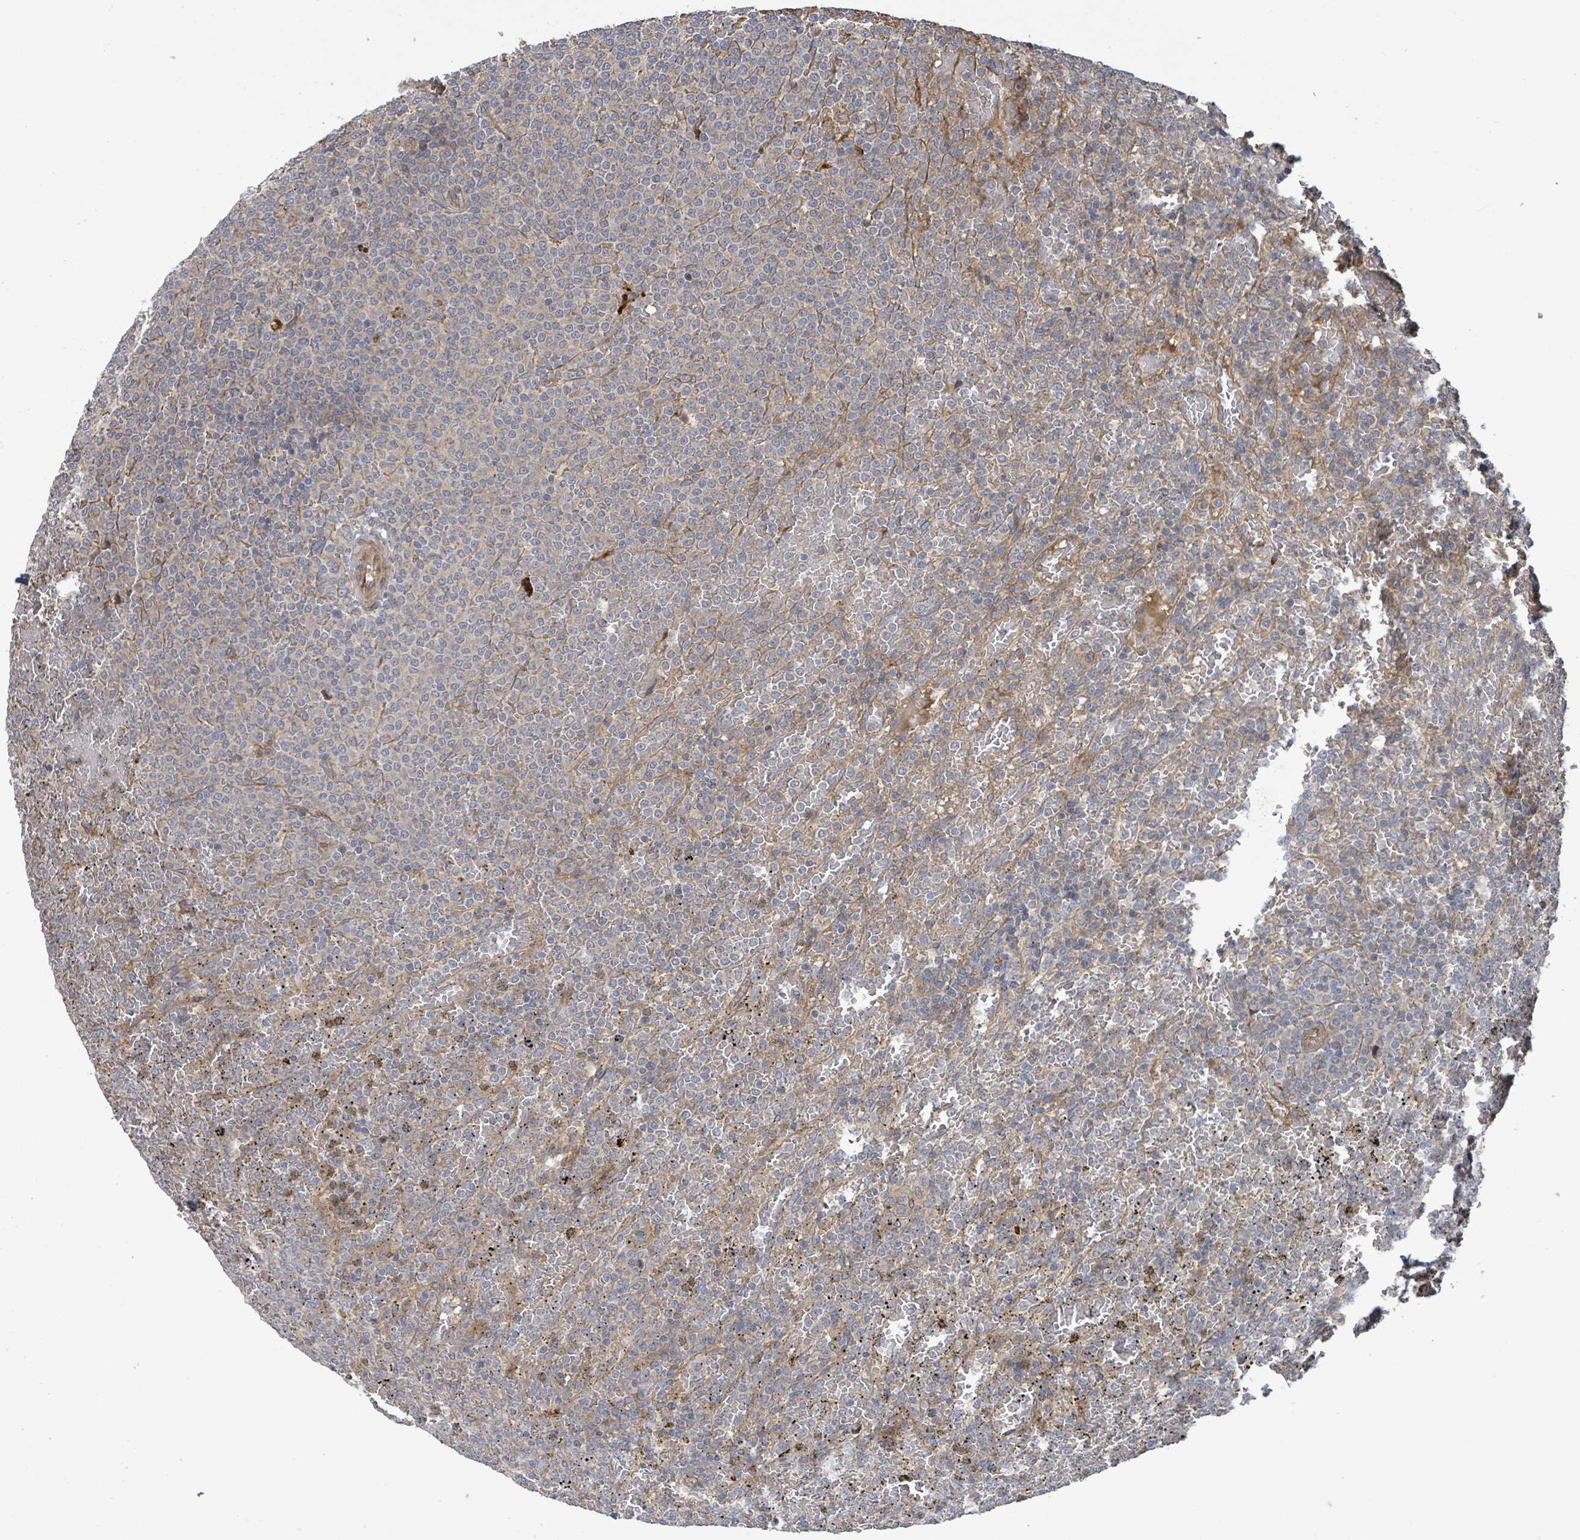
{"staining": {"intensity": "weak", "quantity": "<25%", "location": "cytoplasmic/membranous"}, "tissue": "lymphoma", "cell_type": "Tumor cells", "image_type": "cancer", "snomed": [{"axis": "morphology", "description": "Malignant lymphoma, non-Hodgkin's type, Low grade"}, {"axis": "topography", "description": "Spleen"}], "caption": "The micrograph demonstrates no significant positivity in tumor cells of lymphoma.", "gene": "STARD4", "patient": {"sex": "male", "age": 60}}